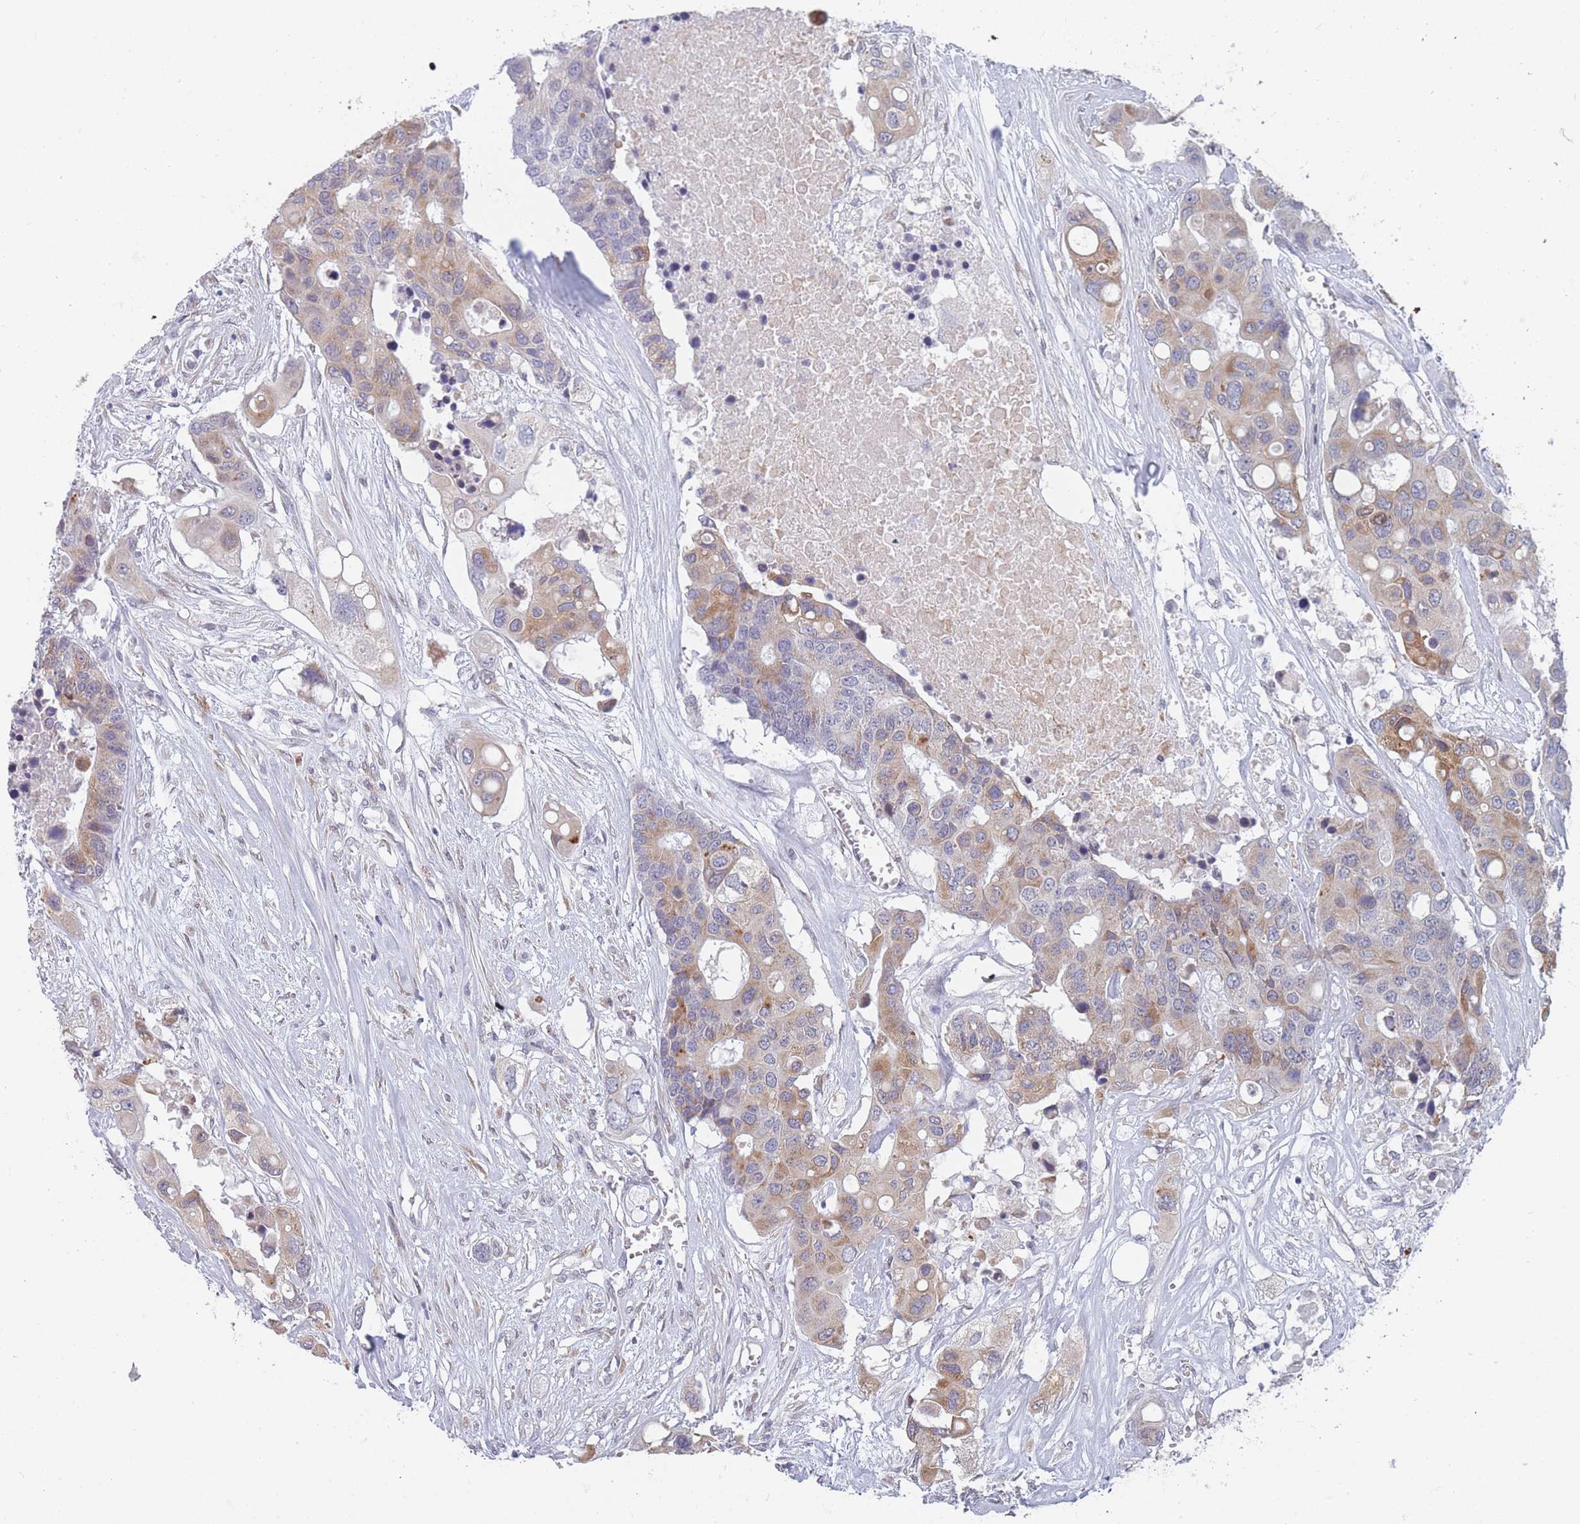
{"staining": {"intensity": "moderate", "quantity": "25%-75%", "location": "cytoplasmic/membranous"}, "tissue": "colorectal cancer", "cell_type": "Tumor cells", "image_type": "cancer", "snomed": [{"axis": "morphology", "description": "Adenocarcinoma, NOS"}, {"axis": "topography", "description": "Colon"}], "caption": "This is a photomicrograph of IHC staining of adenocarcinoma (colorectal), which shows moderate staining in the cytoplasmic/membranous of tumor cells.", "gene": "TMED10", "patient": {"sex": "male", "age": 77}}